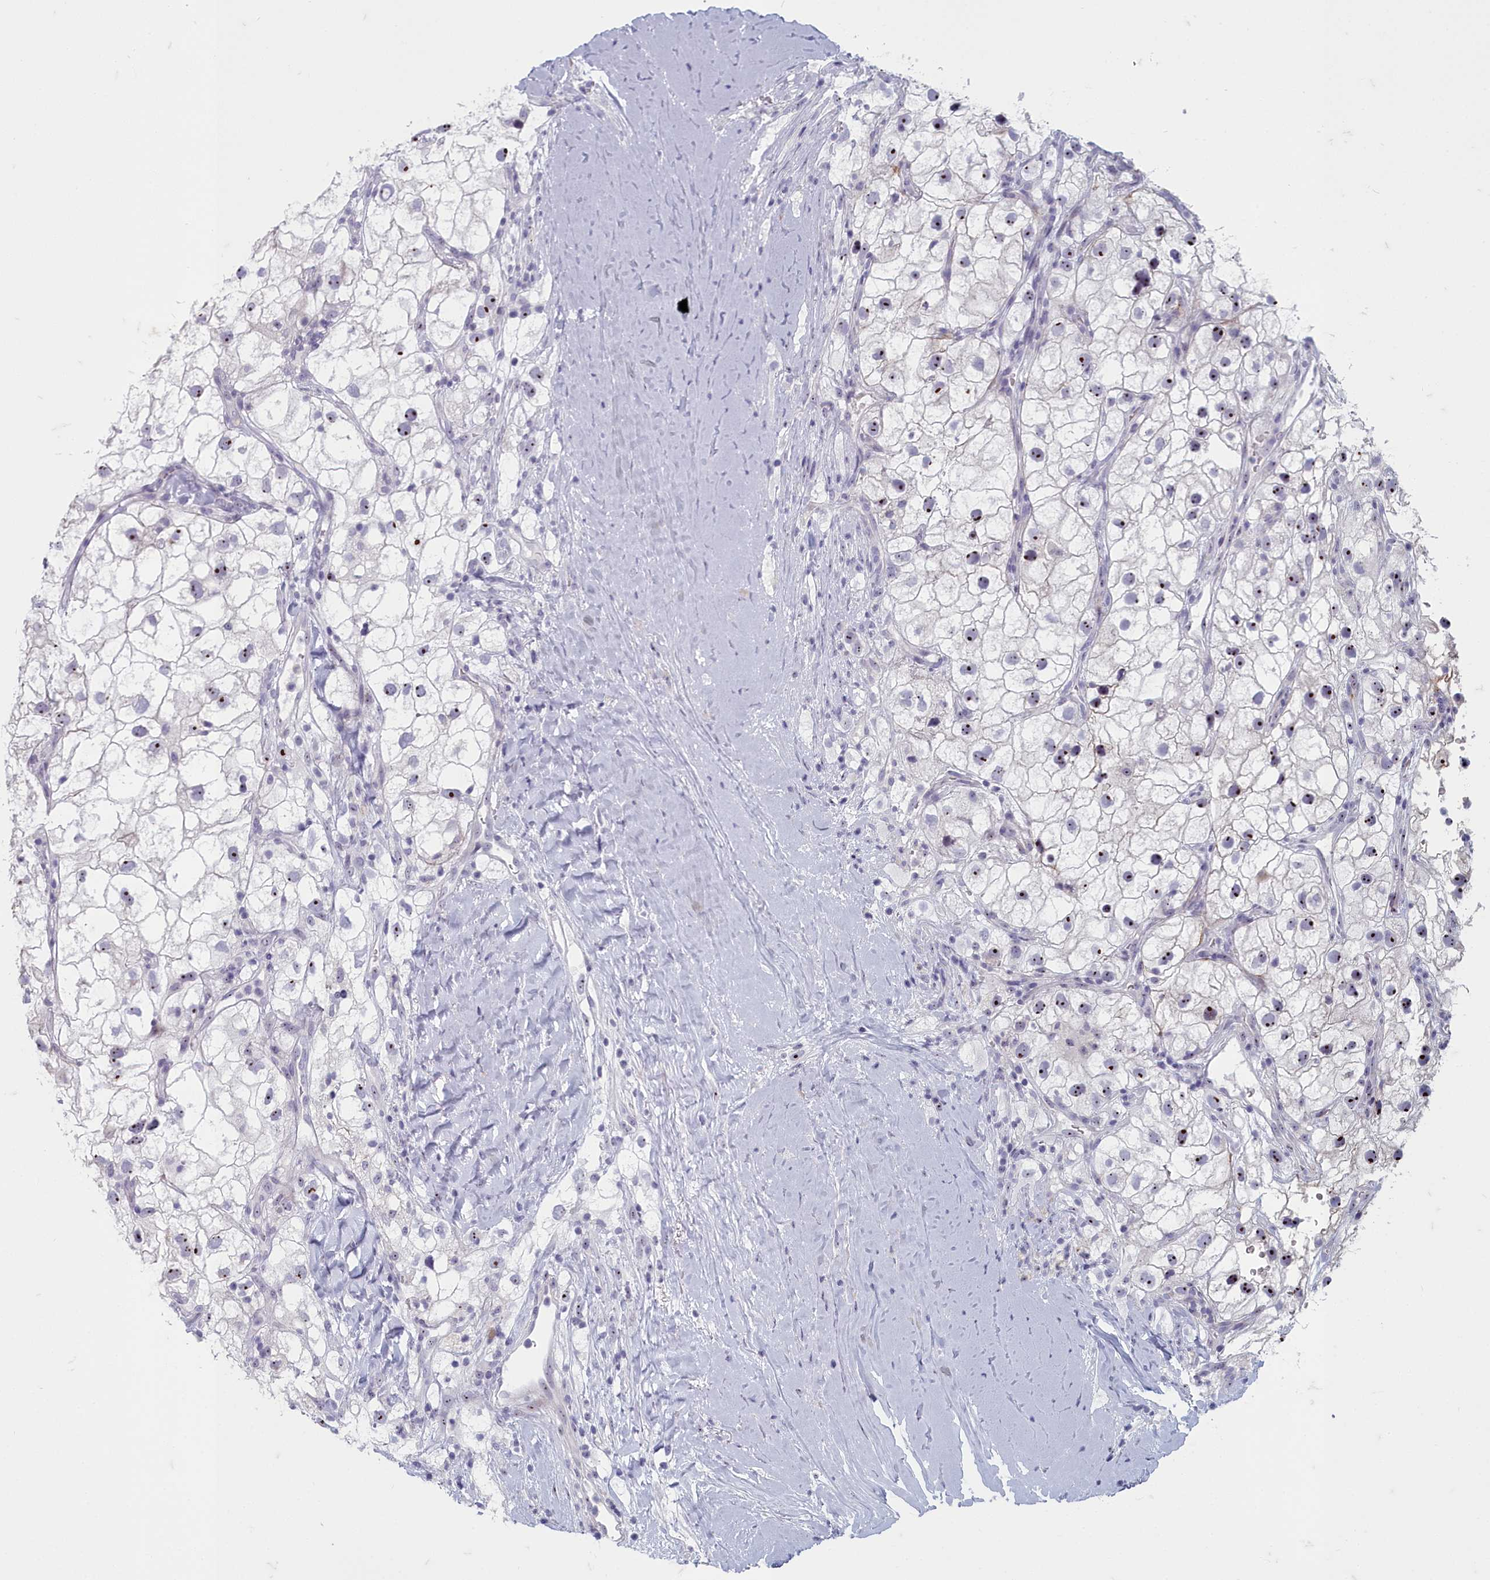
{"staining": {"intensity": "moderate", "quantity": "25%-75%", "location": "nuclear"}, "tissue": "renal cancer", "cell_type": "Tumor cells", "image_type": "cancer", "snomed": [{"axis": "morphology", "description": "Adenocarcinoma, NOS"}, {"axis": "topography", "description": "Kidney"}], "caption": "Protein staining shows moderate nuclear staining in about 25%-75% of tumor cells in renal cancer. The staining was performed using DAB (3,3'-diaminobenzidine), with brown indicating positive protein expression. Nuclei are stained blue with hematoxylin.", "gene": "INSYN2A", "patient": {"sex": "male", "age": 59}}